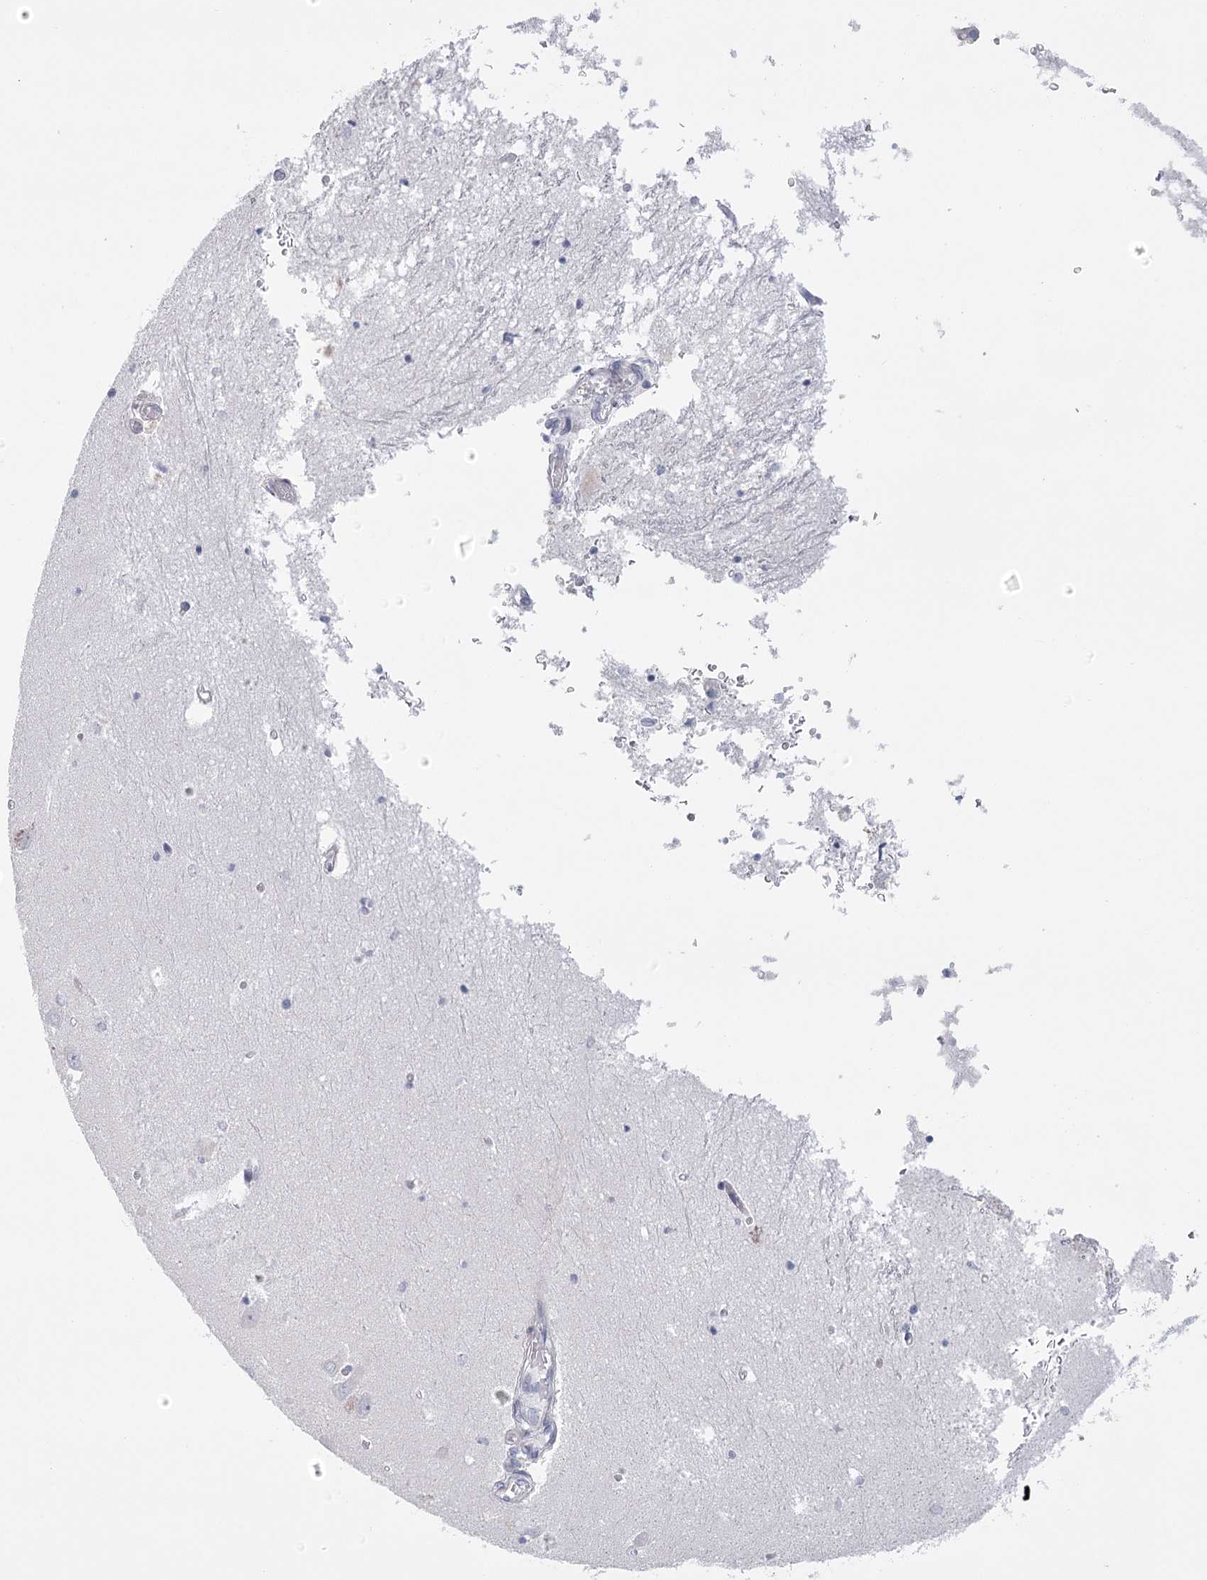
{"staining": {"intensity": "negative", "quantity": "none", "location": "none"}, "tissue": "hippocampus", "cell_type": "Glial cells", "image_type": "normal", "snomed": [{"axis": "morphology", "description": "Normal tissue, NOS"}, {"axis": "topography", "description": "Hippocampus"}], "caption": "Hippocampus was stained to show a protein in brown. There is no significant staining in glial cells. (DAB (3,3'-diaminobenzidine) IHC visualized using brightfield microscopy, high magnification).", "gene": "FAM76B", "patient": {"sex": "male", "age": 70}}